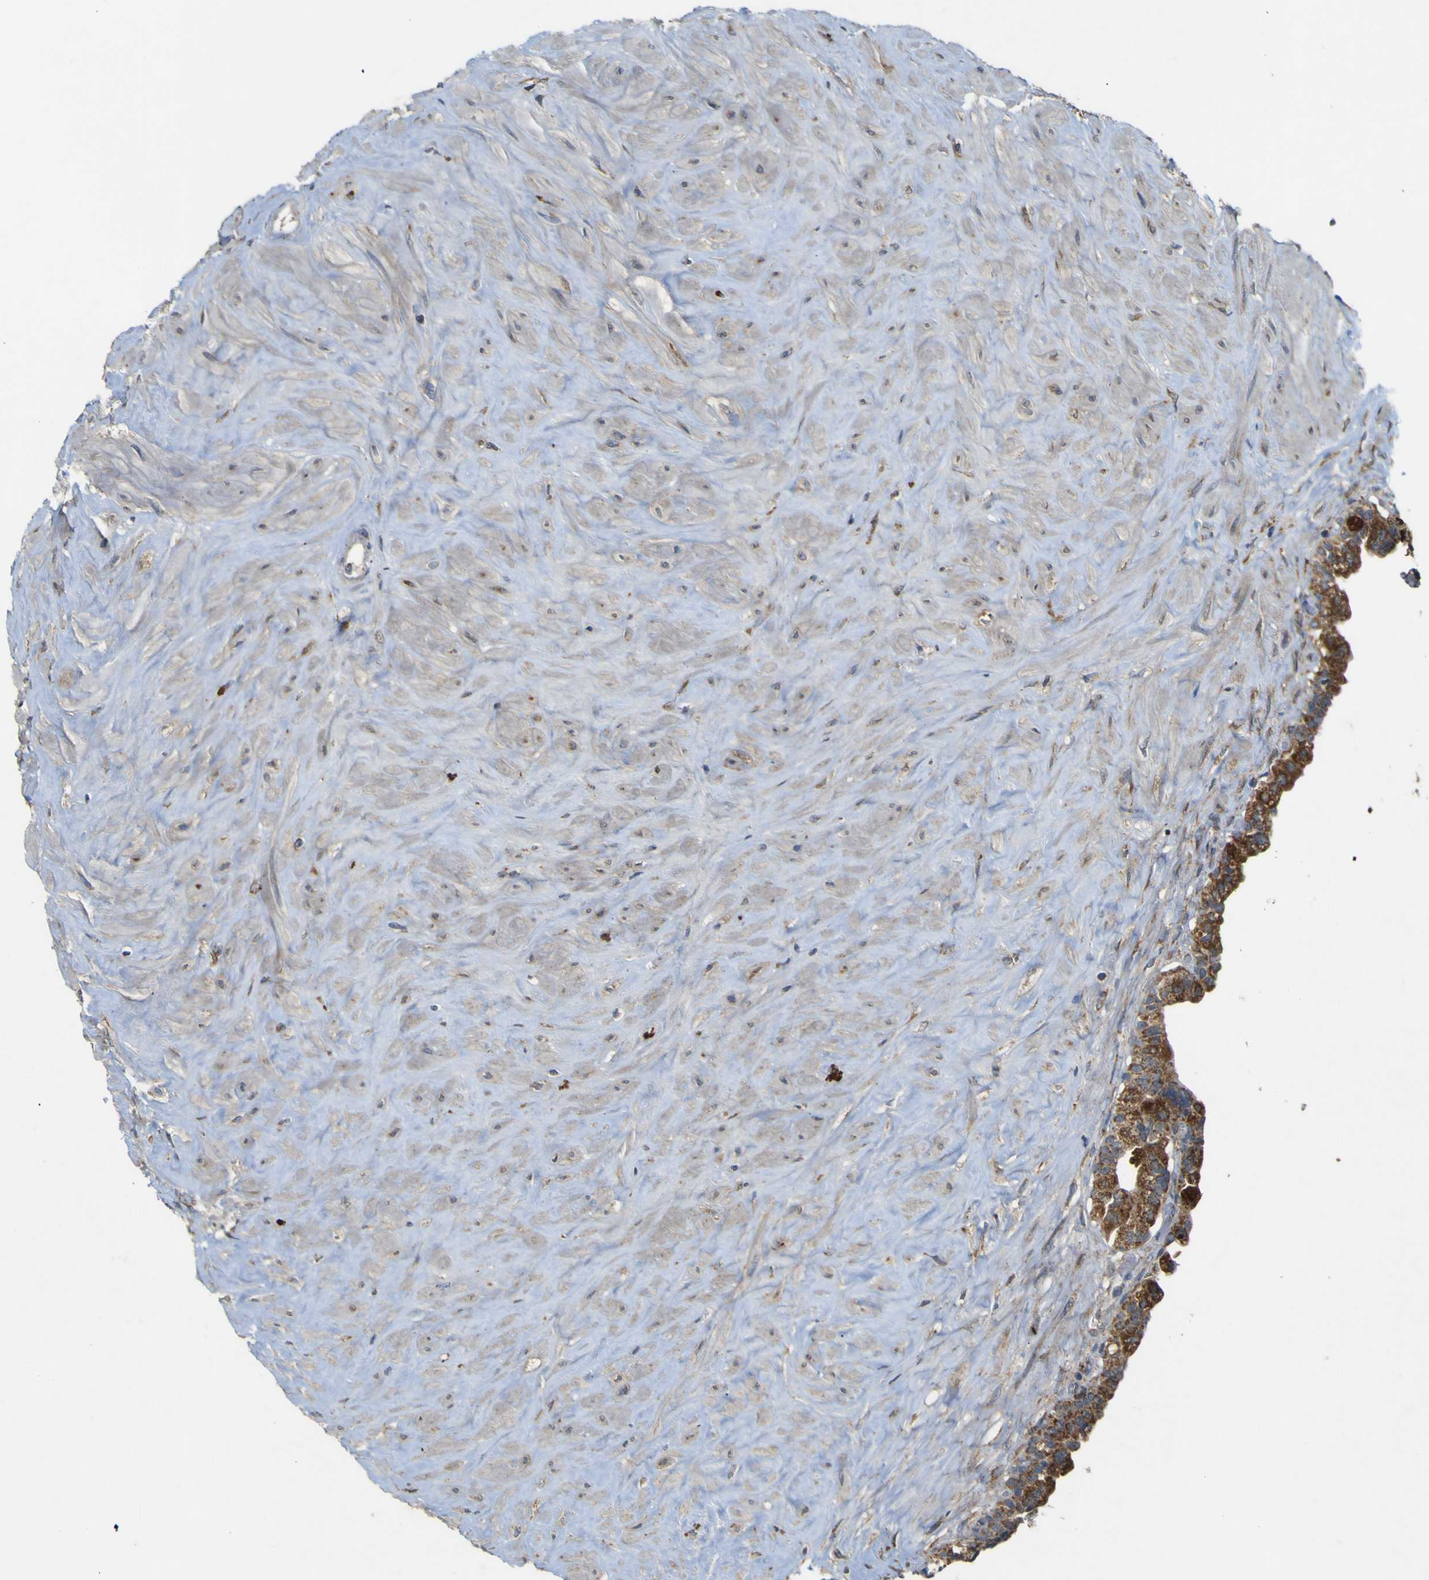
{"staining": {"intensity": "moderate", "quantity": ">75%", "location": "cytoplasmic/membranous"}, "tissue": "seminal vesicle", "cell_type": "Glandular cells", "image_type": "normal", "snomed": [{"axis": "morphology", "description": "Normal tissue, NOS"}, {"axis": "topography", "description": "Seminal veicle"}], "caption": "Brown immunohistochemical staining in normal seminal vesicle displays moderate cytoplasmic/membranous expression in about >75% of glandular cells.", "gene": "IRAK2", "patient": {"sex": "male", "age": 63}}